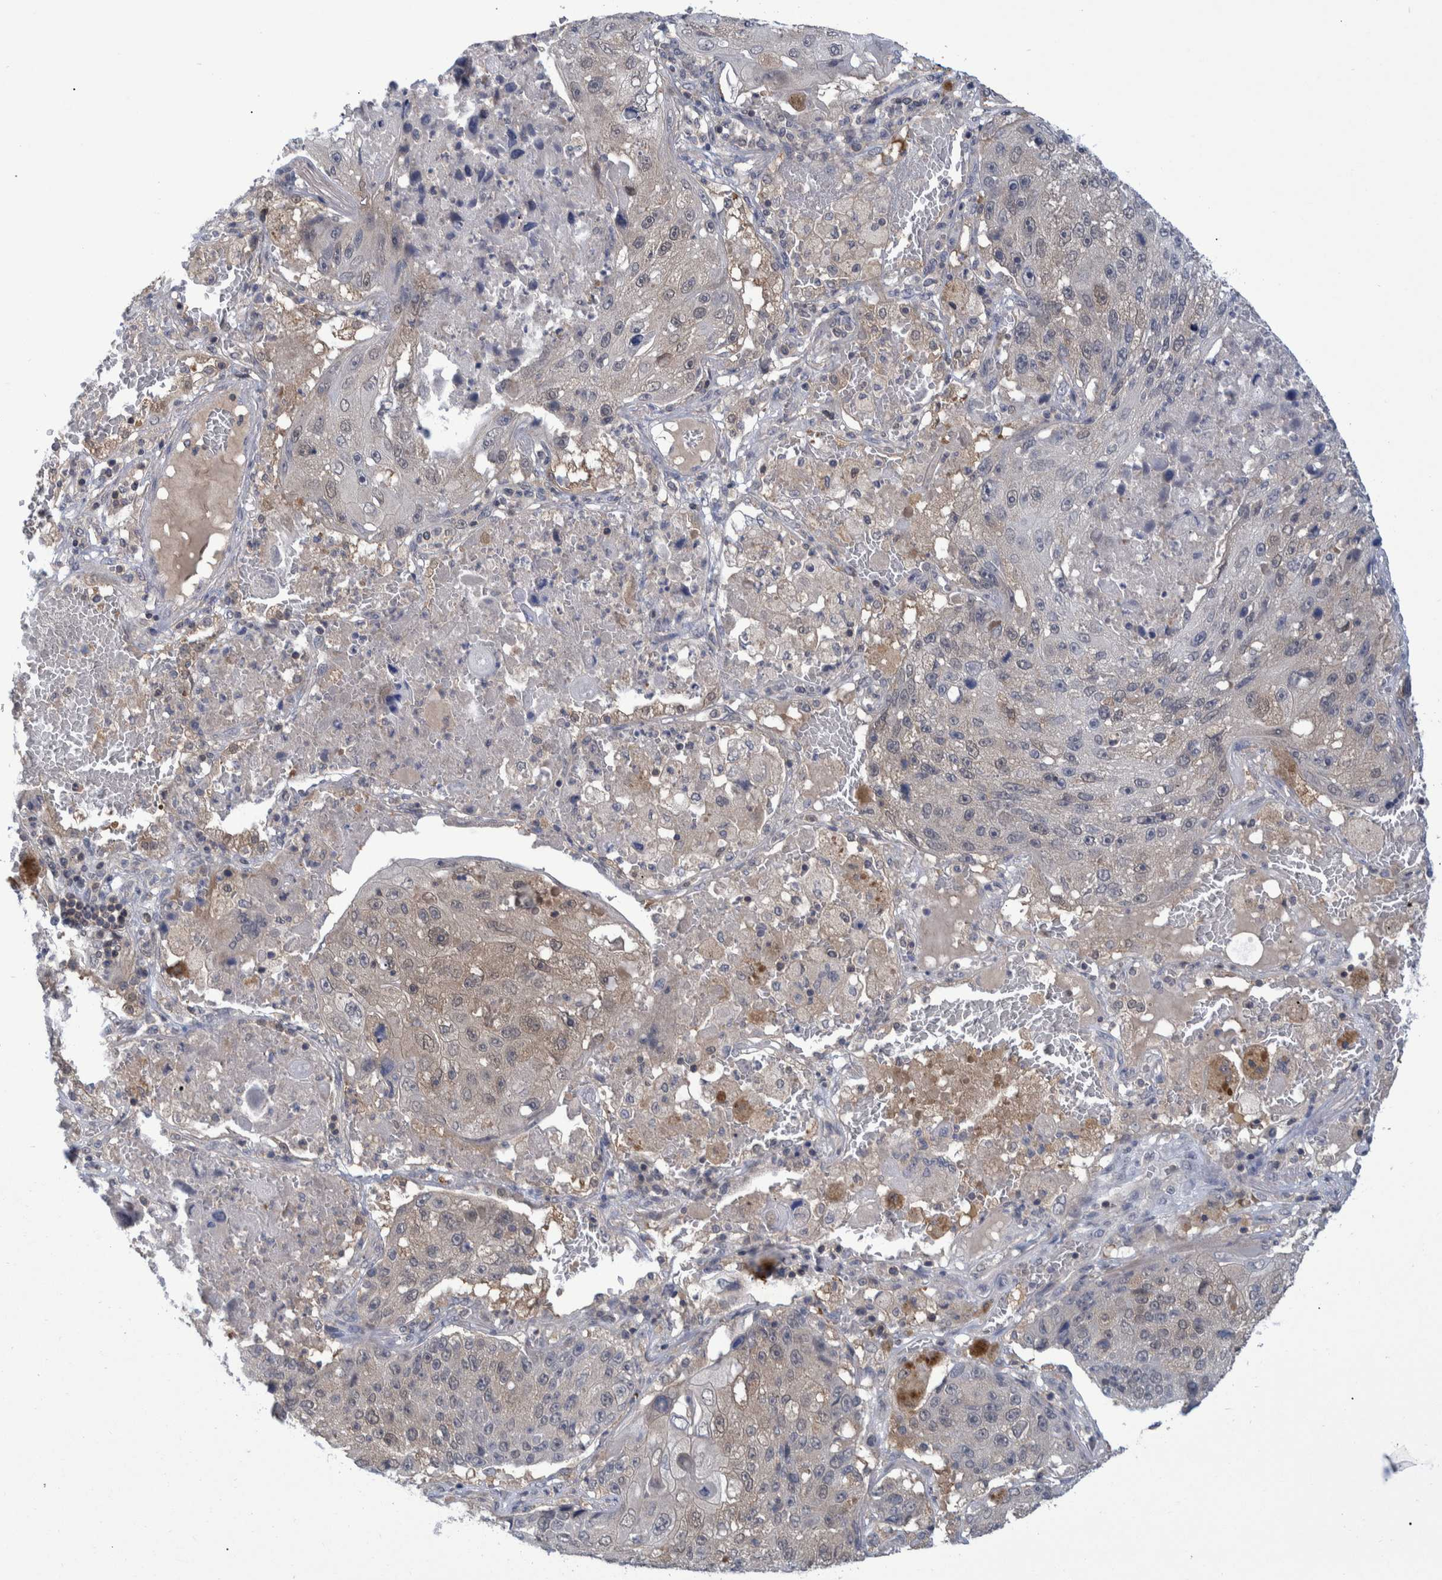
{"staining": {"intensity": "weak", "quantity": "<25%", "location": "cytoplasmic/membranous"}, "tissue": "lung cancer", "cell_type": "Tumor cells", "image_type": "cancer", "snomed": [{"axis": "morphology", "description": "Squamous cell carcinoma, NOS"}, {"axis": "topography", "description": "Lung"}], "caption": "IHC micrograph of neoplastic tissue: squamous cell carcinoma (lung) stained with DAB (3,3'-diaminobenzidine) exhibits no significant protein staining in tumor cells.", "gene": "PCYT2", "patient": {"sex": "male", "age": 61}}